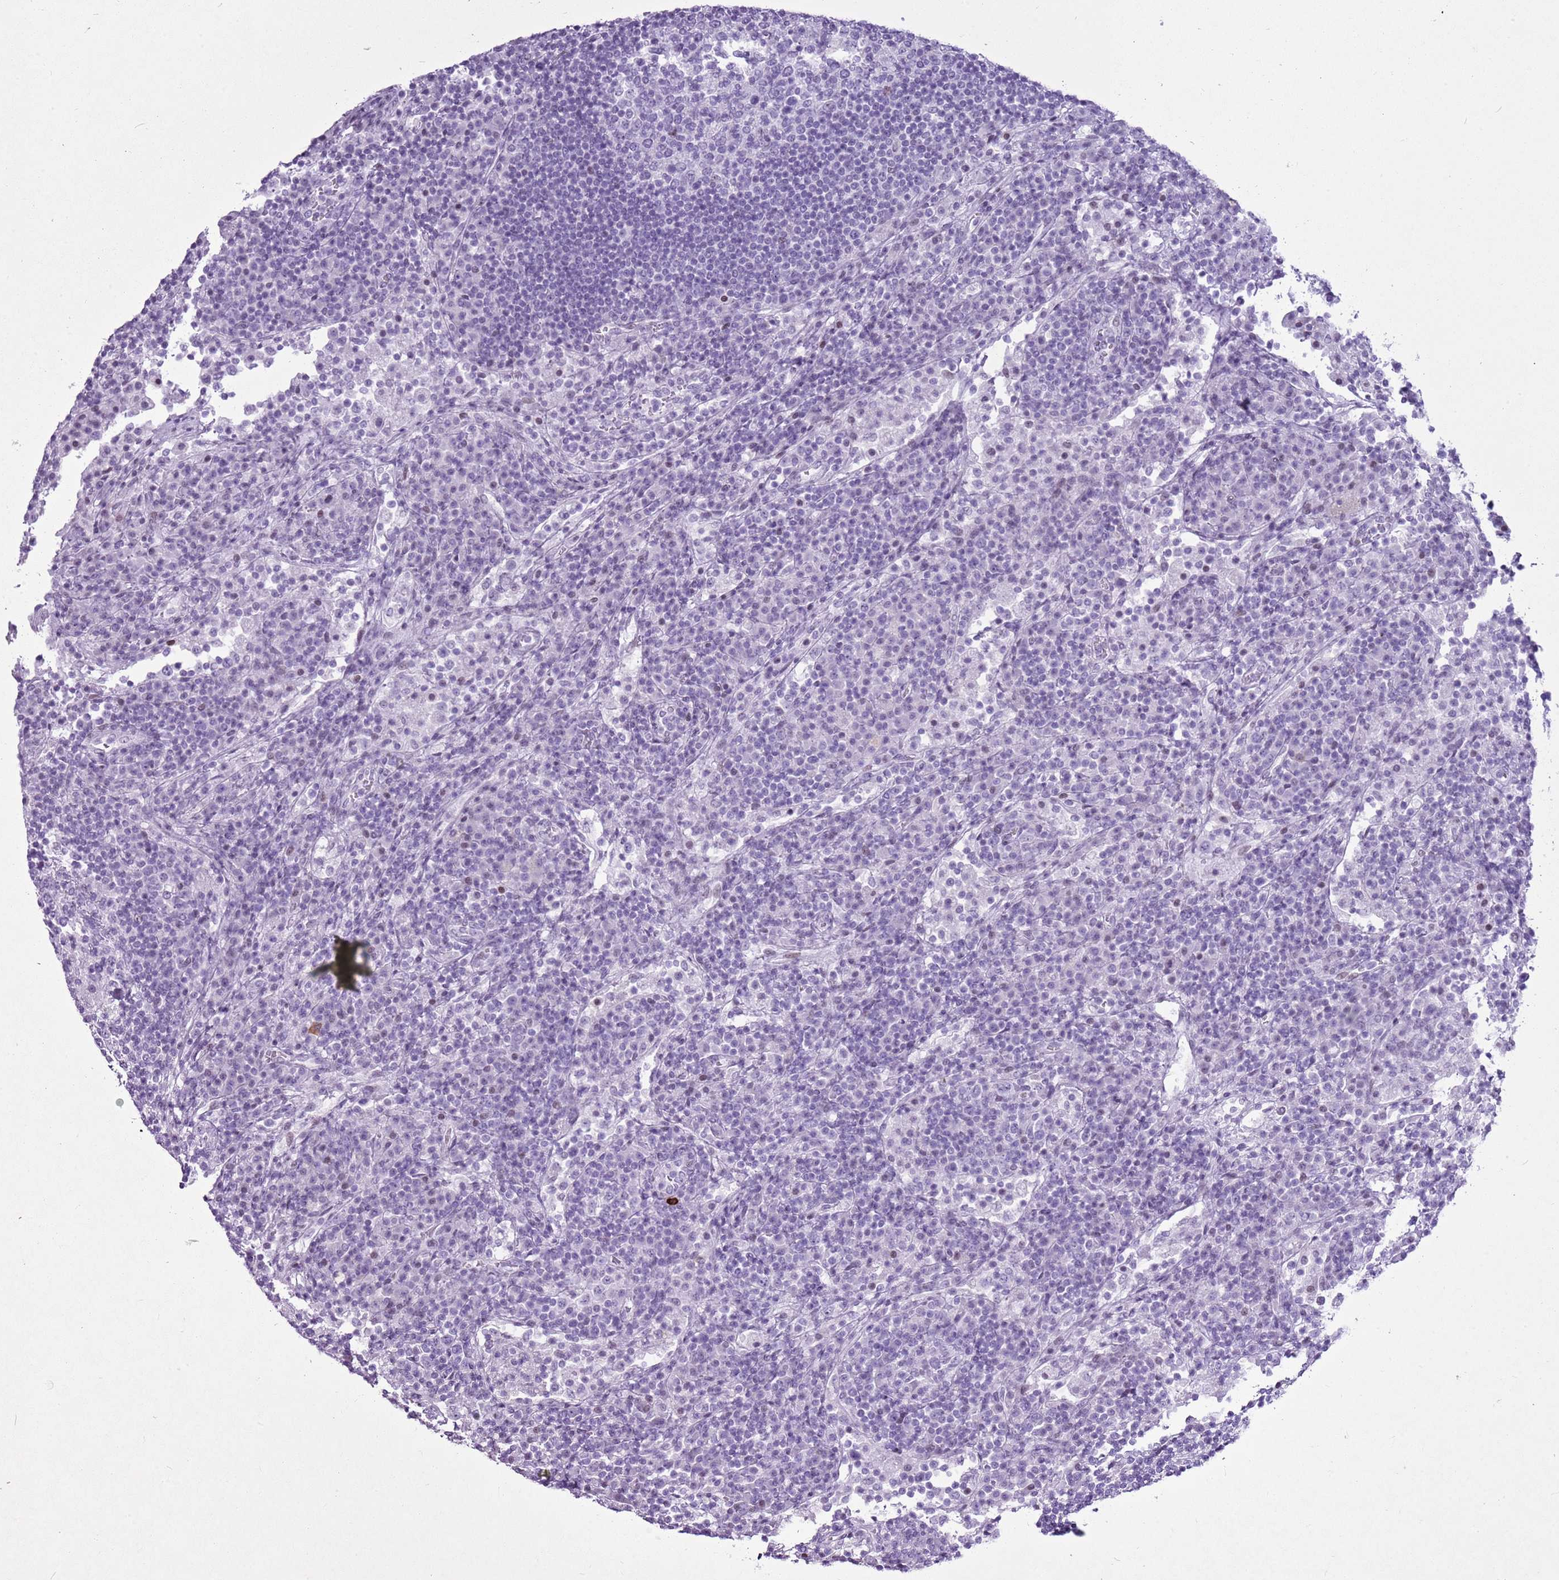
{"staining": {"intensity": "negative", "quantity": "none", "location": "none"}, "tissue": "lymph node", "cell_type": "Germinal center cells", "image_type": "normal", "snomed": [{"axis": "morphology", "description": "Normal tissue, NOS"}, {"axis": "topography", "description": "Lymph node"}], "caption": "A high-resolution histopathology image shows immunohistochemistry (IHC) staining of unremarkable lymph node, which exhibits no significant staining in germinal center cells.", "gene": "ASIP", "patient": {"sex": "female", "age": 53}}